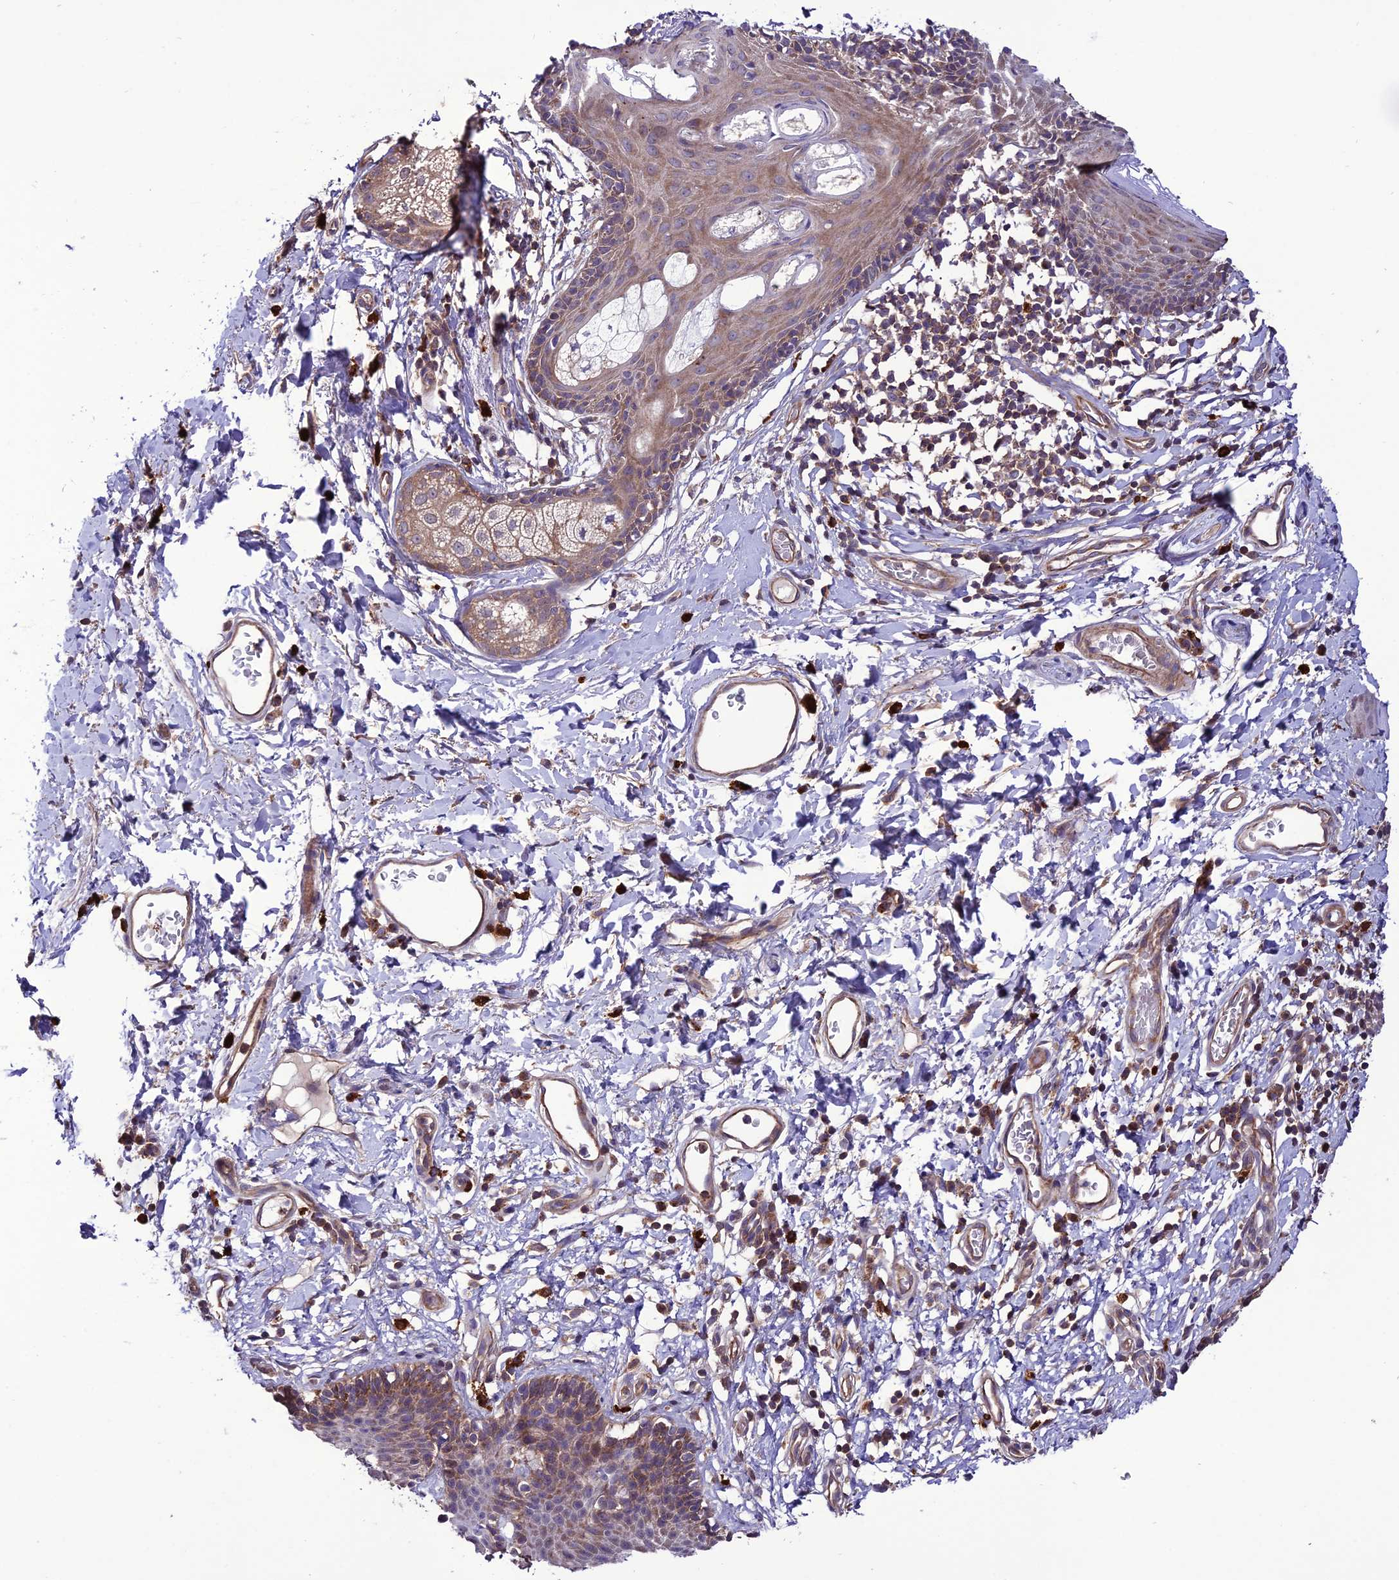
{"staining": {"intensity": "weak", "quantity": ">75%", "location": "cytoplasmic/membranous"}, "tissue": "skin", "cell_type": "Epidermal cells", "image_type": "normal", "snomed": [{"axis": "morphology", "description": "Normal tissue, NOS"}, {"axis": "topography", "description": "Vulva"}], "caption": "Protein staining displays weak cytoplasmic/membranous expression in approximately >75% of epidermal cells in normal skin. (brown staining indicates protein expression, while blue staining denotes nuclei).", "gene": "PPIL3", "patient": {"sex": "female", "age": 66}}